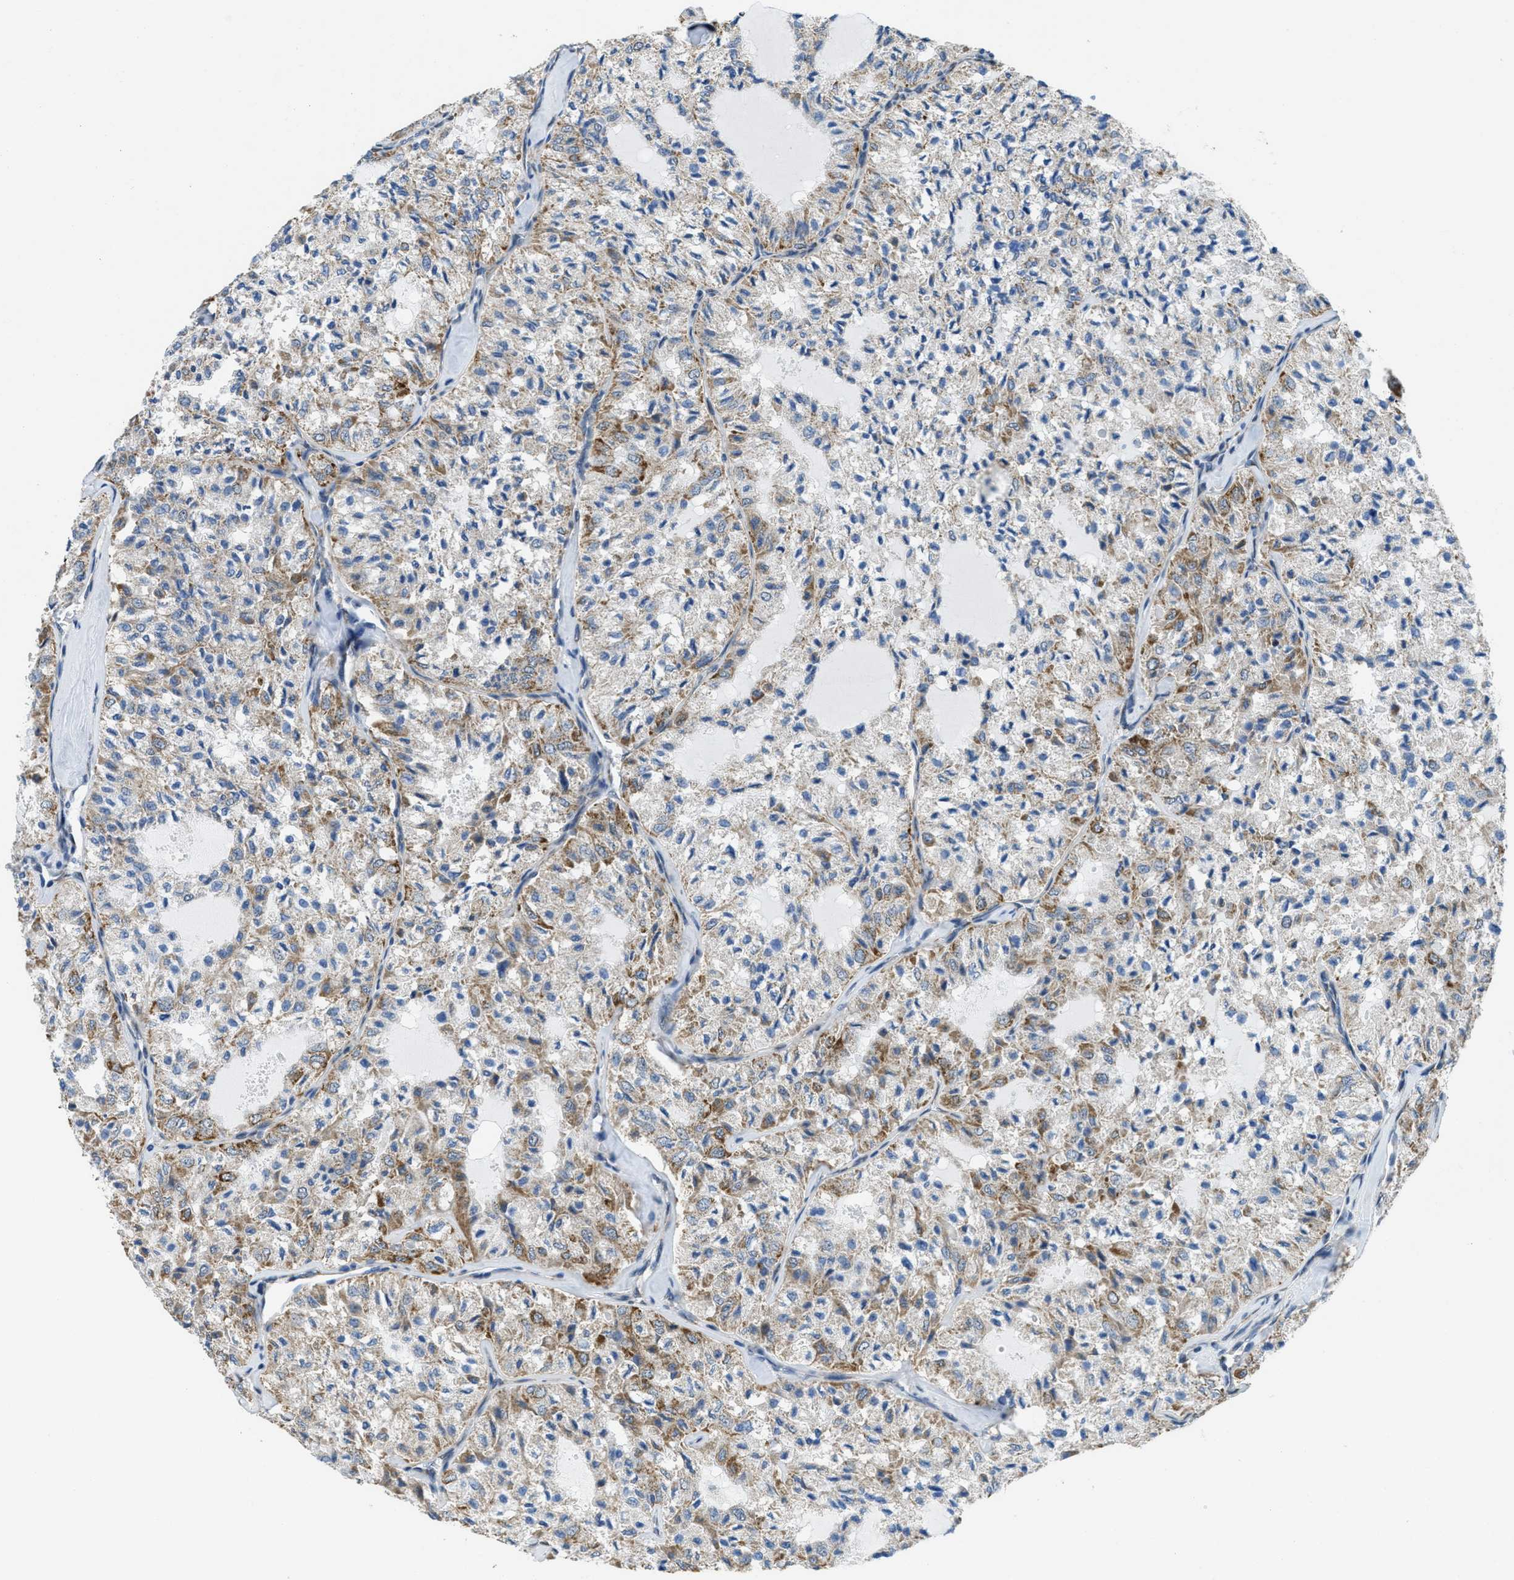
{"staining": {"intensity": "moderate", "quantity": ">75%", "location": "cytoplasmic/membranous"}, "tissue": "thyroid cancer", "cell_type": "Tumor cells", "image_type": "cancer", "snomed": [{"axis": "morphology", "description": "Follicular adenoma carcinoma, NOS"}, {"axis": "topography", "description": "Thyroid gland"}], "caption": "Moderate cytoplasmic/membranous protein positivity is identified in about >75% of tumor cells in follicular adenoma carcinoma (thyroid).", "gene": "TOMM70", "patient": {"sex": "male", "age": 75}}